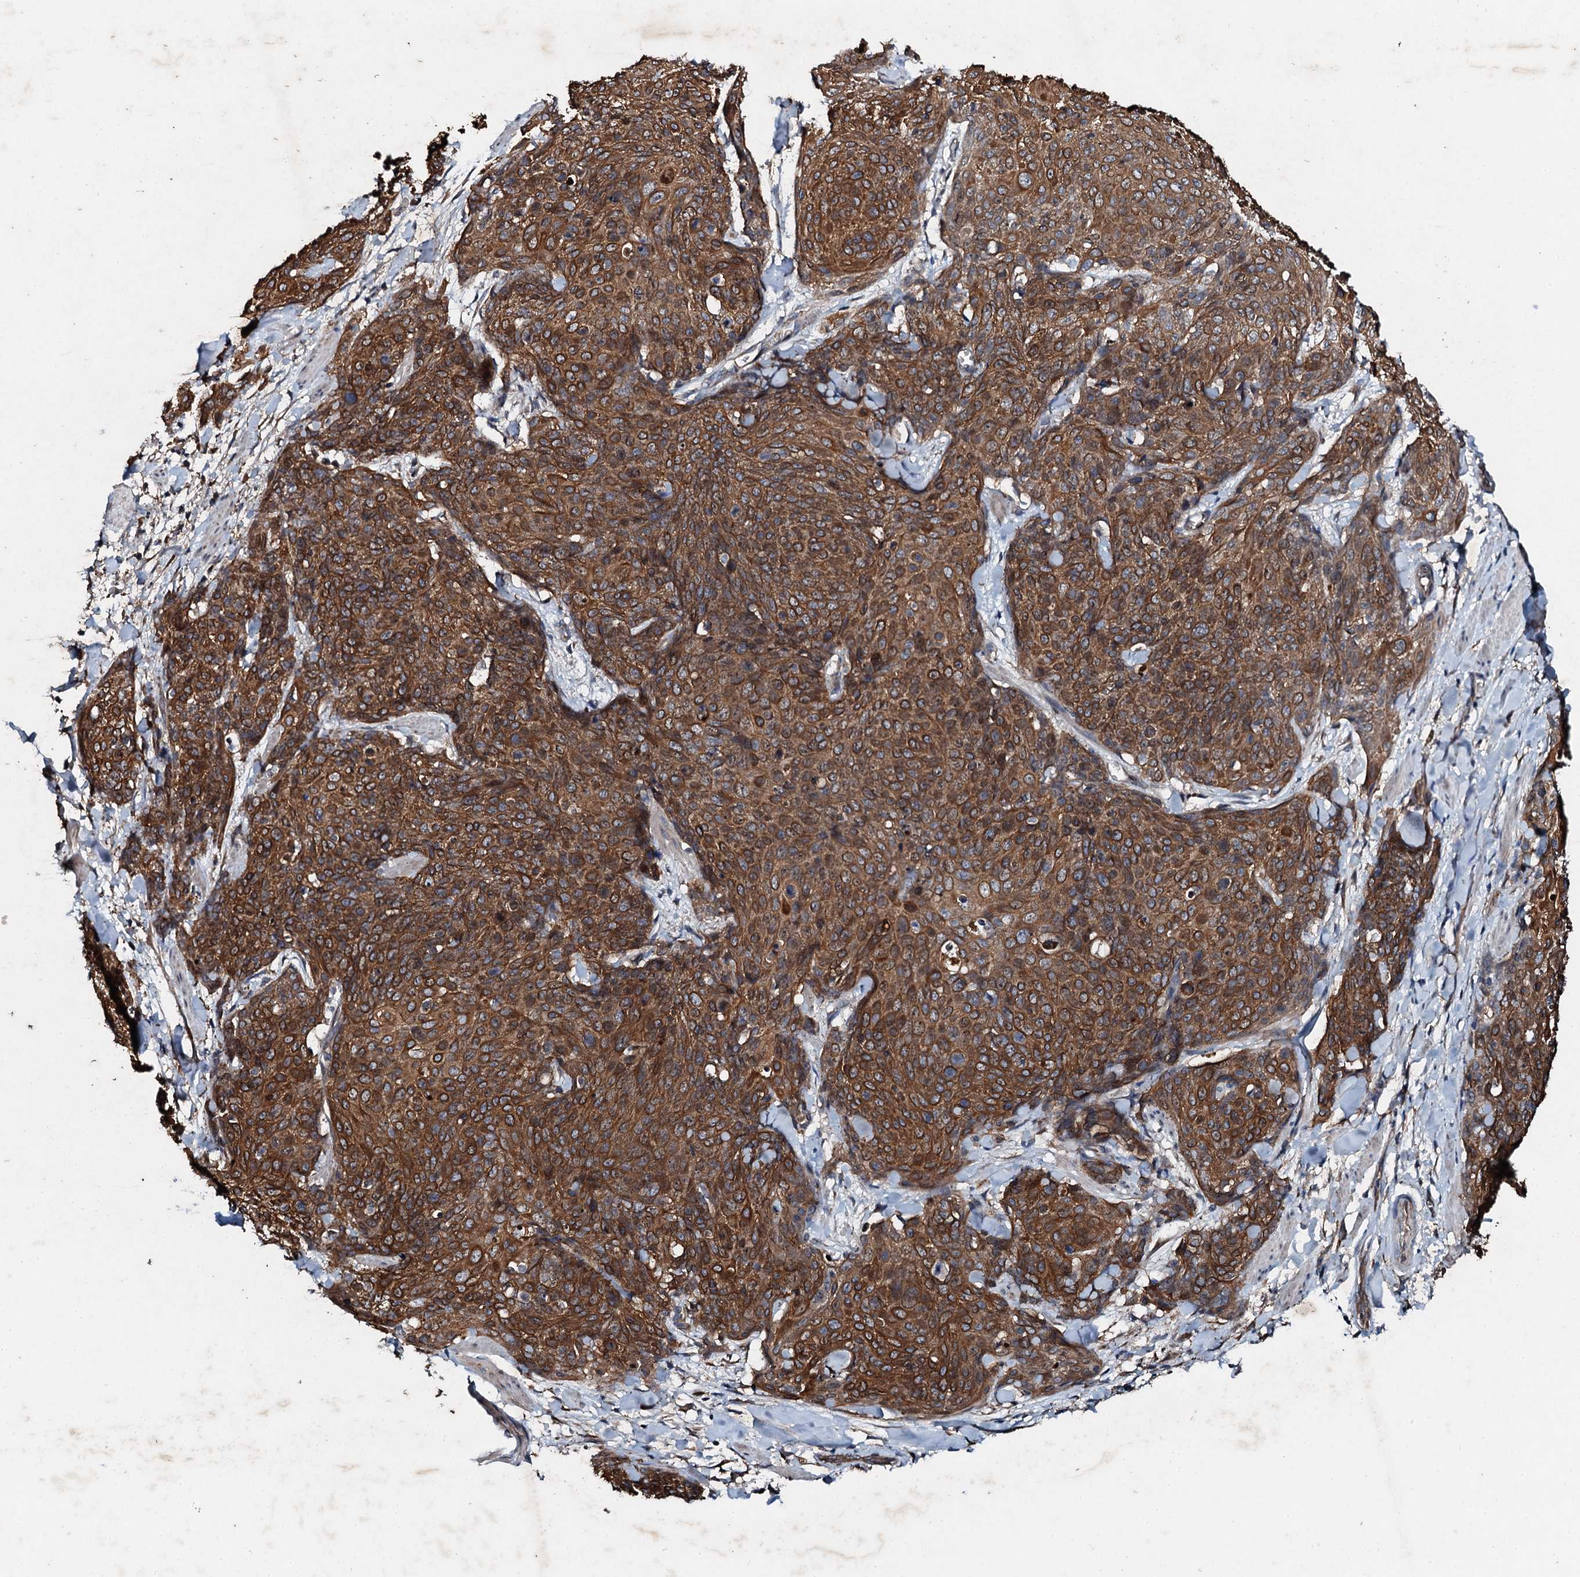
{"staining": {"intensity": "moderate", "quantity": ">75%", "location": "cytoplasmic/membranous"}, "tissue": "skin cancer", "cell_type": "Tumor cells", "image_type": "cancer", "snomed": [{"axis": "morphology", "description": "Squamous cell carcinoma, NOS"}, {"axis": "topography", "description": "Skin"}, {"axis": "topography", "description": "Vulva"}], "caption": "Protein expression analysis of skin squamous cell carcinoma shows moderate cytoplasmic/membranous expression in approximately >75% of tumor cells. Using DAB (brown) and hematoxylin (blue) stains, captured at high magnification using brightfield microscopy.", "gene": "ADAMTS10", "patient": {"sex": "female", "age": 85}}